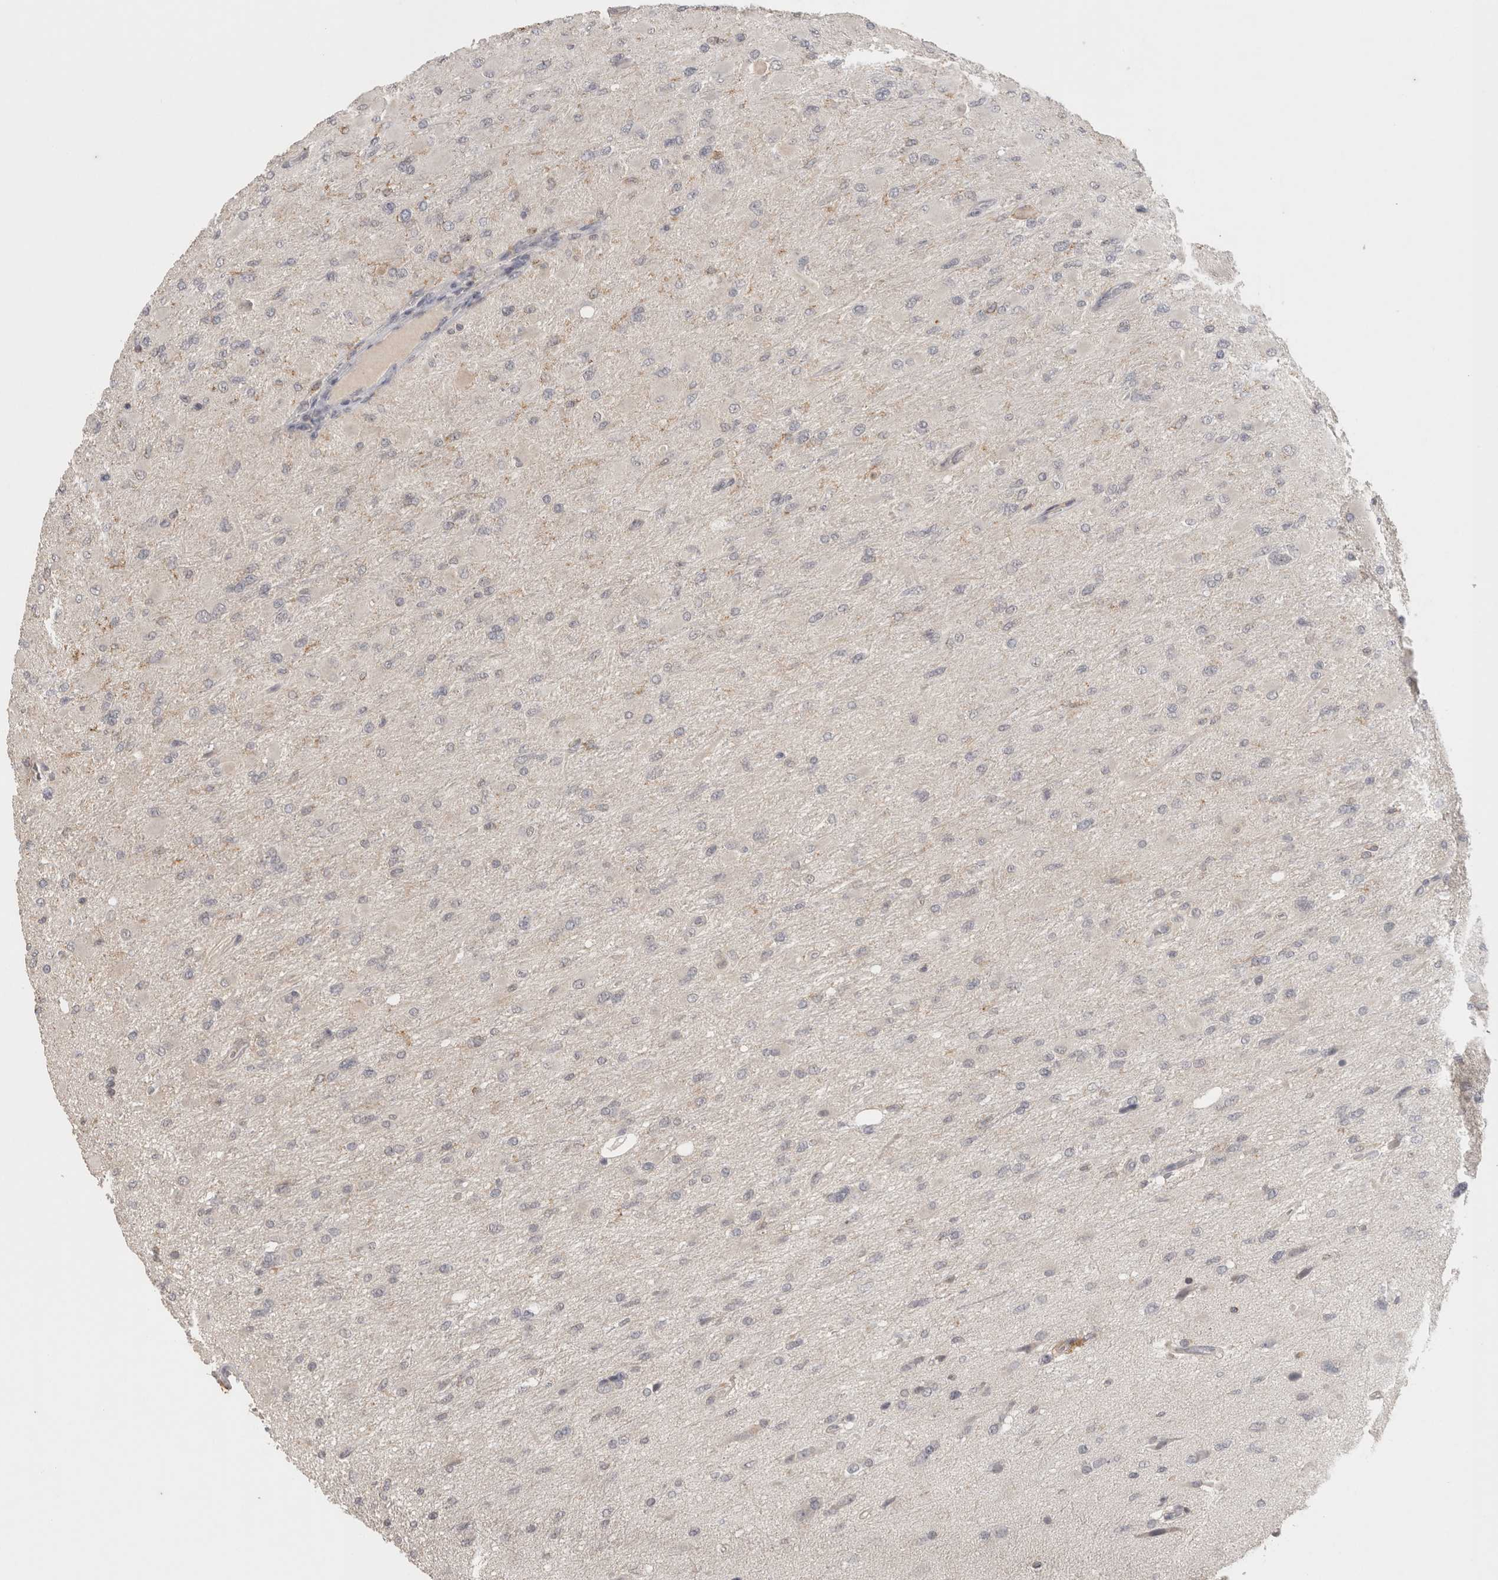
{"staining": {"intensity": "negative", "quantity": "none", "location": "none"}, "tissue": "glioma", "cell_type": "Tumor cells", "image_type": "cancer", "snomed": [{"axis": "morphology", "description": "Glioma, malignant, High grade"}, {"axis": "topography", "description": "Cerebral cortex"}], "caption": "Image shows no protein positivity in tumor cells of malignant high-grade glioma tissue.", "gene": "HAVCR2", "patient": {"sex": "female", "age": 36}}